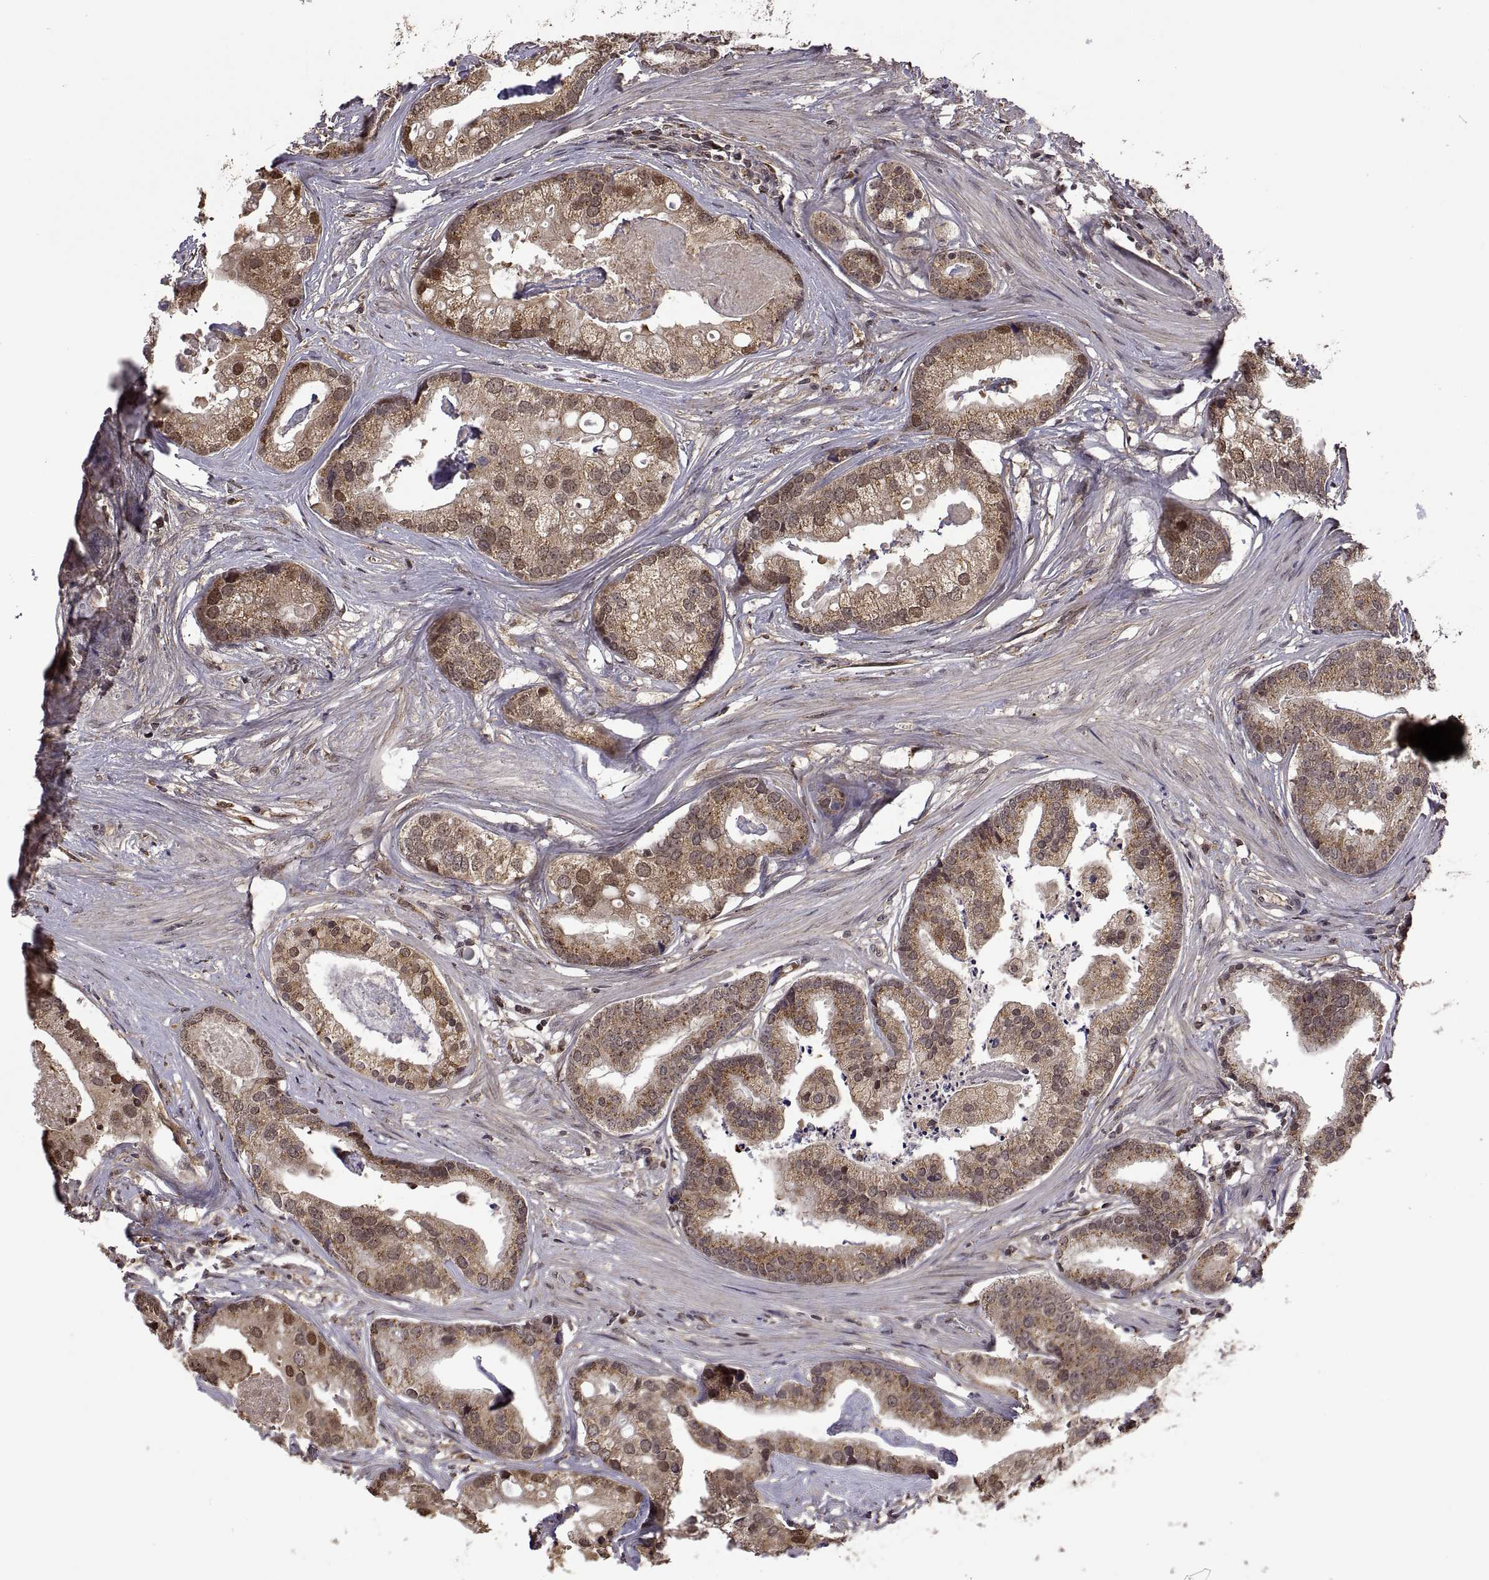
{"staining": {"intensity": "moderate", "quantity": "25%-75%", "location": "cytoplasmic/membranous,nuclear"}, "tissue": "prostate cancer", "cell_type": "Tumor cells", "image_type": "cancer", "snomed": [{"axis": "morphology", "description": "Adenocarcinoma, NOS"}, {"axis": "topography", "description": "Prostate and seminal vesicle, NOS"}, {"axis": "topography", "description": "Prostate"}], "caption": "Protein analysis of prostate cancer tissue exhibits moderate cytoplasmic/membranous and nuclear expression in approximately 25%-75% of tumor cells.", "gene": "ZNRF2", "patient": {"sex": "male", "age": 44}}